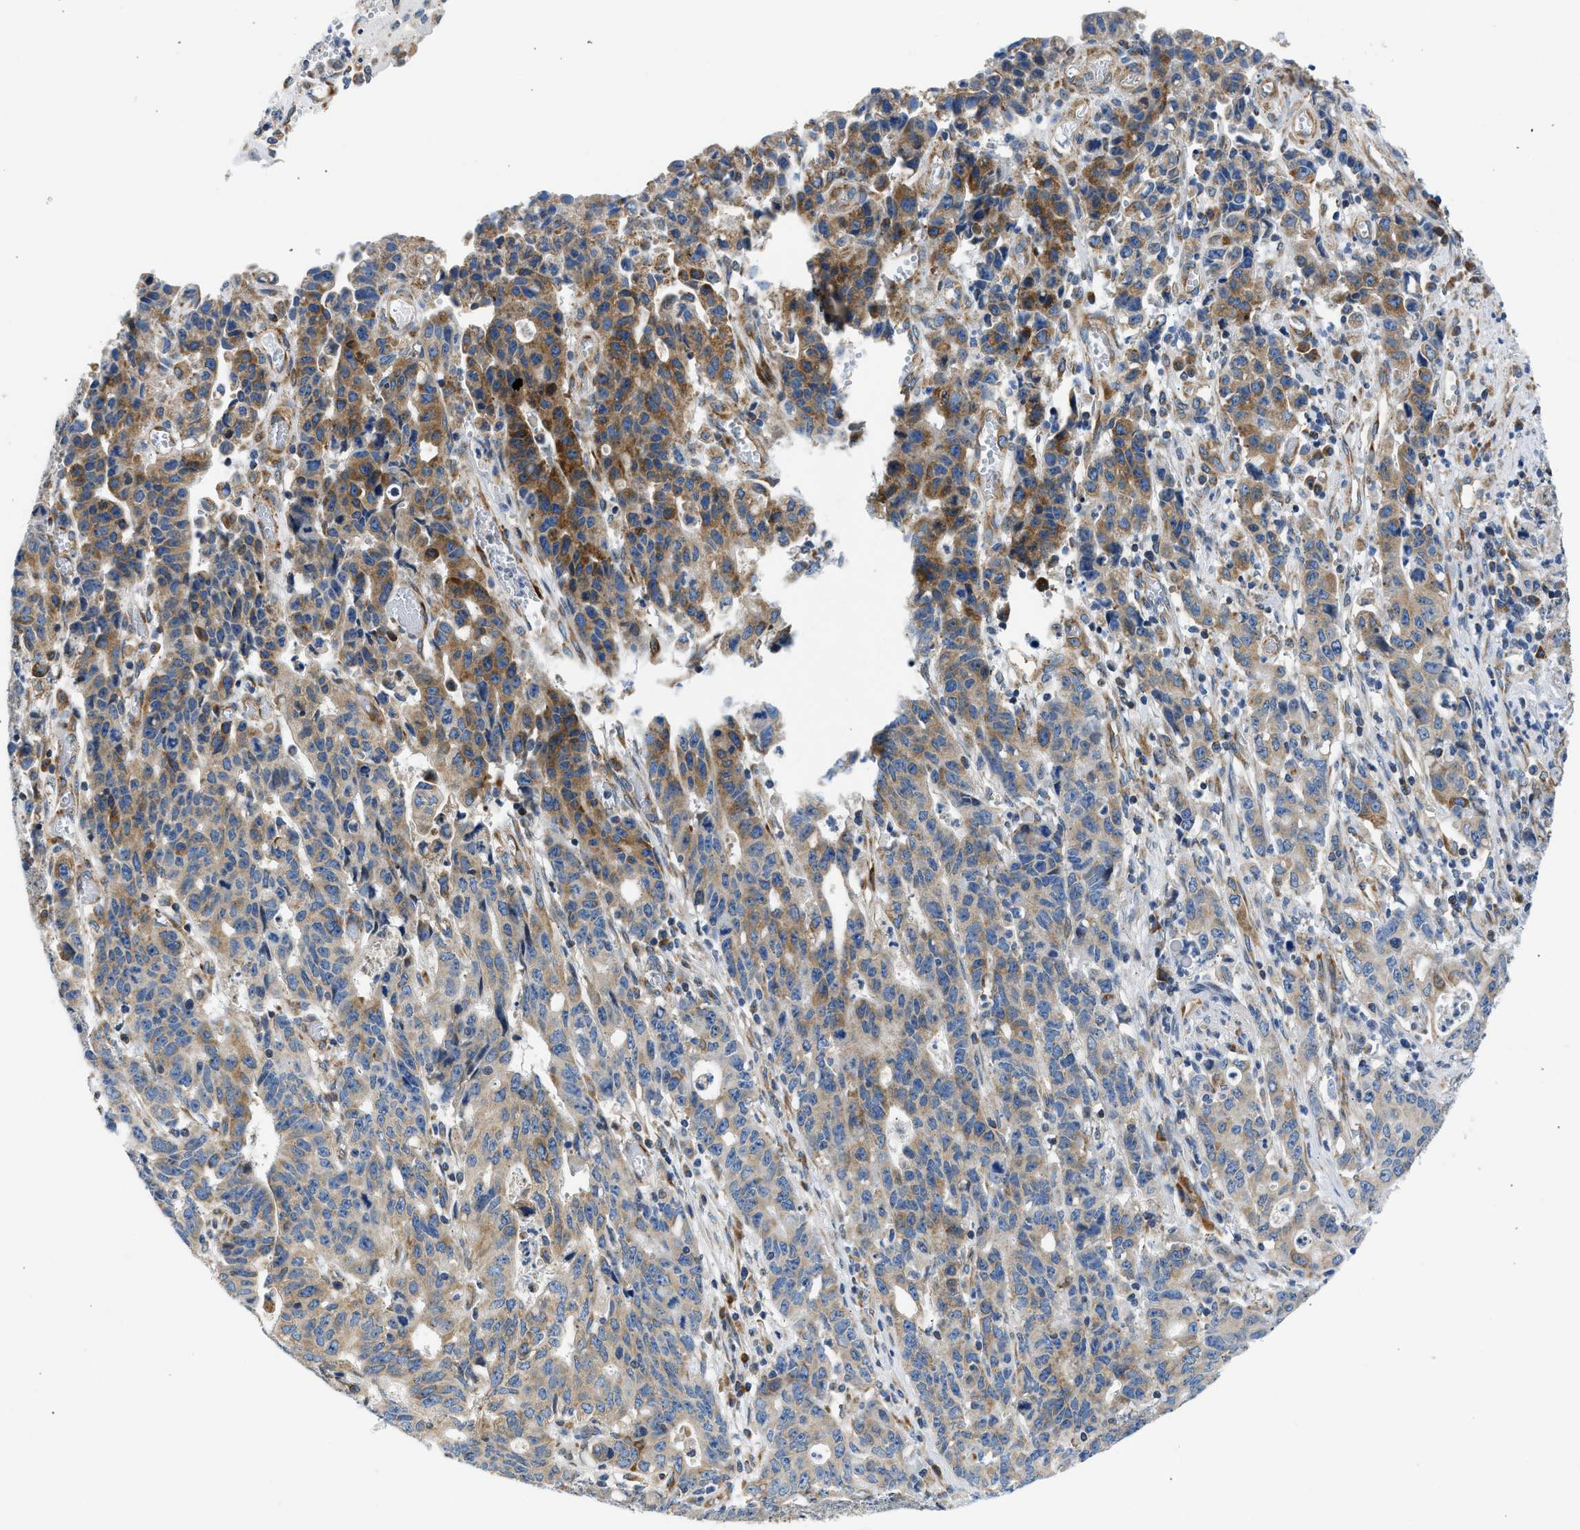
{"staining": {"intensity": "moderate", "quantity": ">75%", "location": "cytoplasmic/membranous"}, "tissue": "stomach cancer", "cell_type": "Tumor cells", "image_type": "cancer", "snomed": [{"axis": "morphology", "description": "Adenocarcinoma, NOS"}, {"axis": "topography", "description": "Stomach, upper"}], "caption": "IHC of adenocarcinoma (stomach) exhibits medium levels of moderate cytoplasmic/membranous positivity in approximately >75% of tumor cells.", "gene": "CAMKK2", "patient": {"sex": "male", "age": 69}}